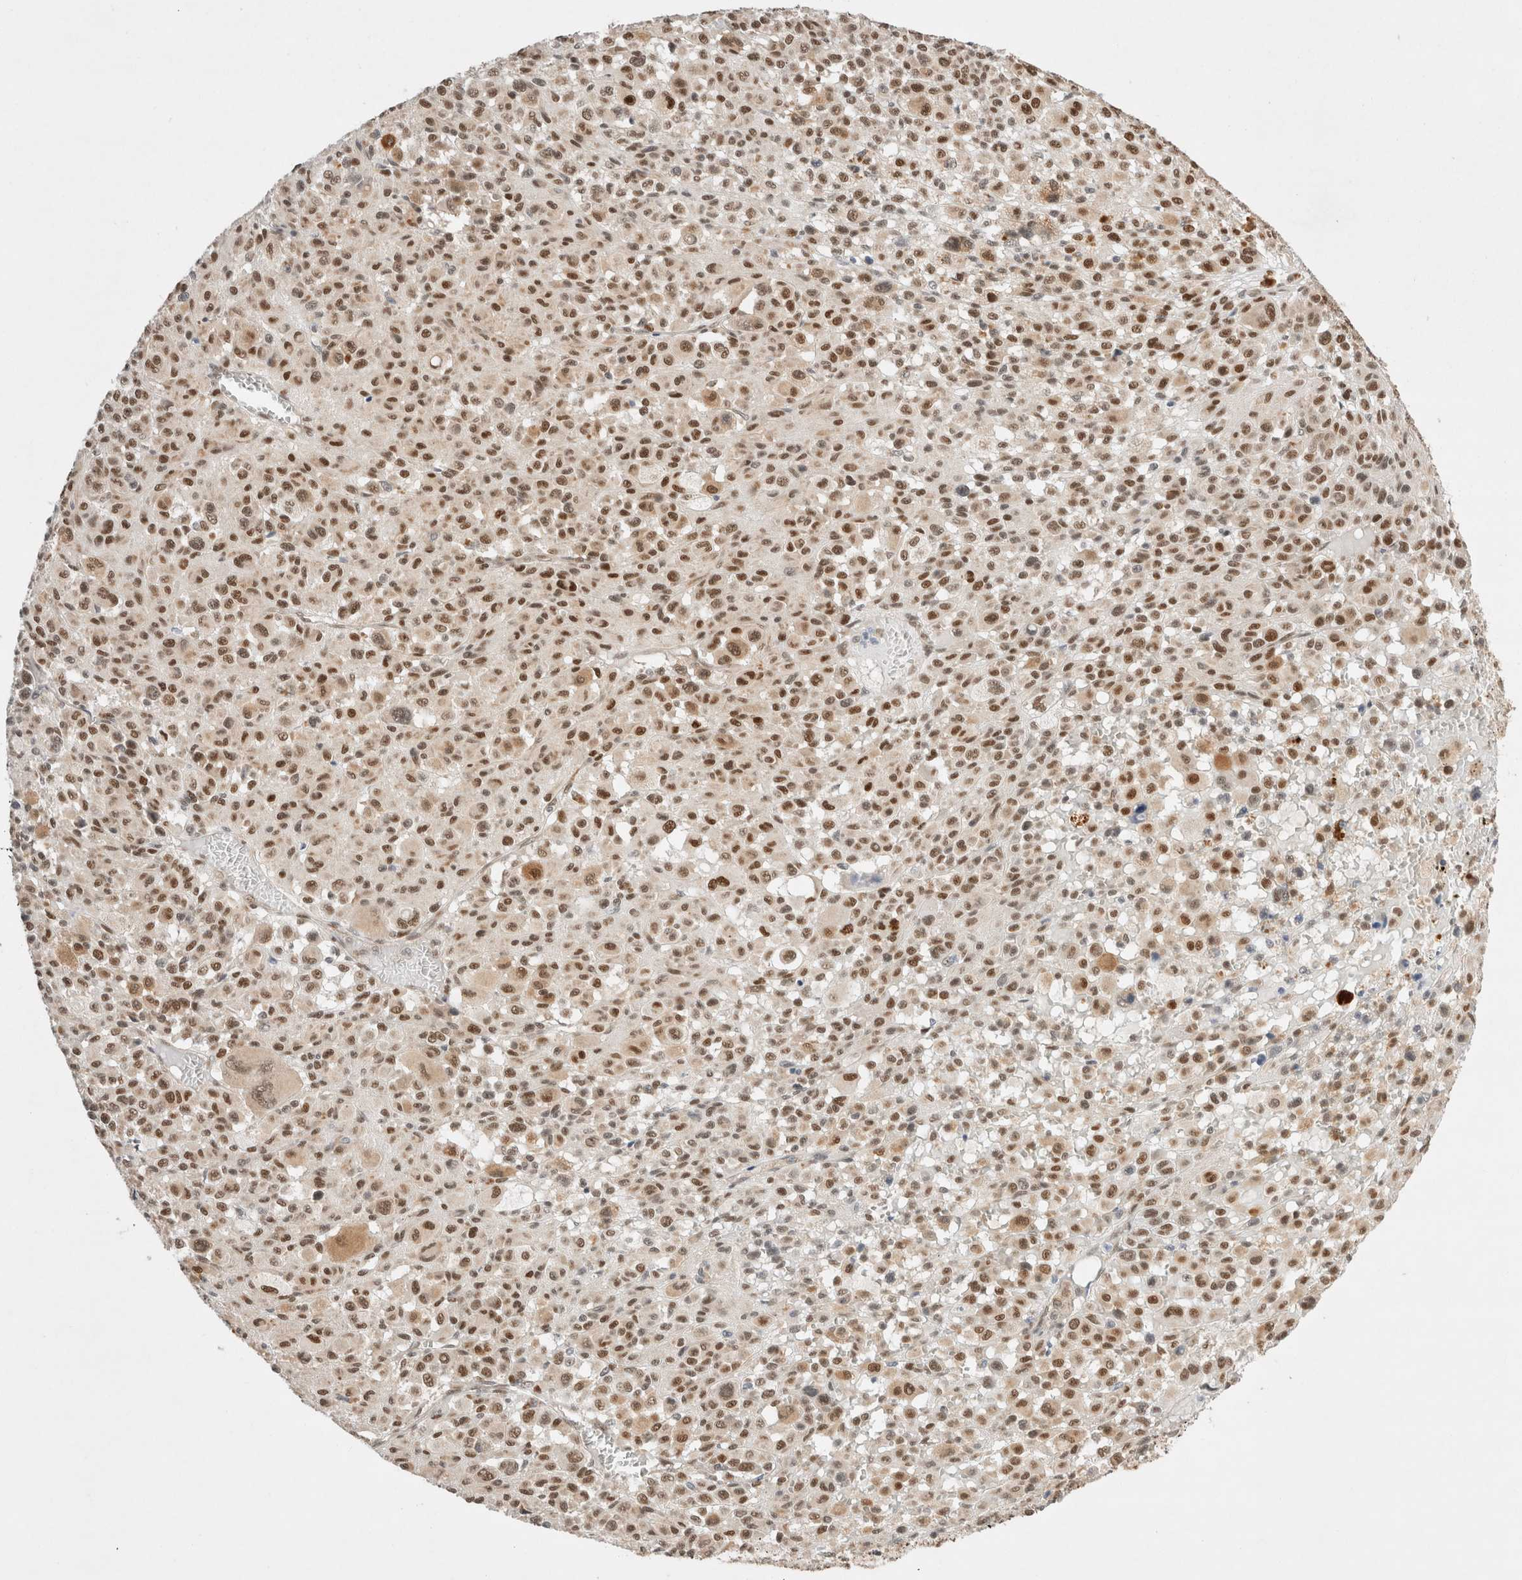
{"staining": {"intensity": "moderate", "quantity": ">75%", "location": "nuclear"}, "tissue": "melanoma", "cell_type": "Tumor cells", "image_type": "cancer", "snomed": [{"axis": "morphology", "description": "Malignant melanoma, Metastatic site"}, {"axis": "topography", "description": "Skin"}], "caption": "Protein expression analysis of human malignant melanoma (metastatic site) reveals moderate nuclear positivity in about >75% of tumor cells.", "gene": "GTF2I", "patient": {"sex": "female", "age": 74}}